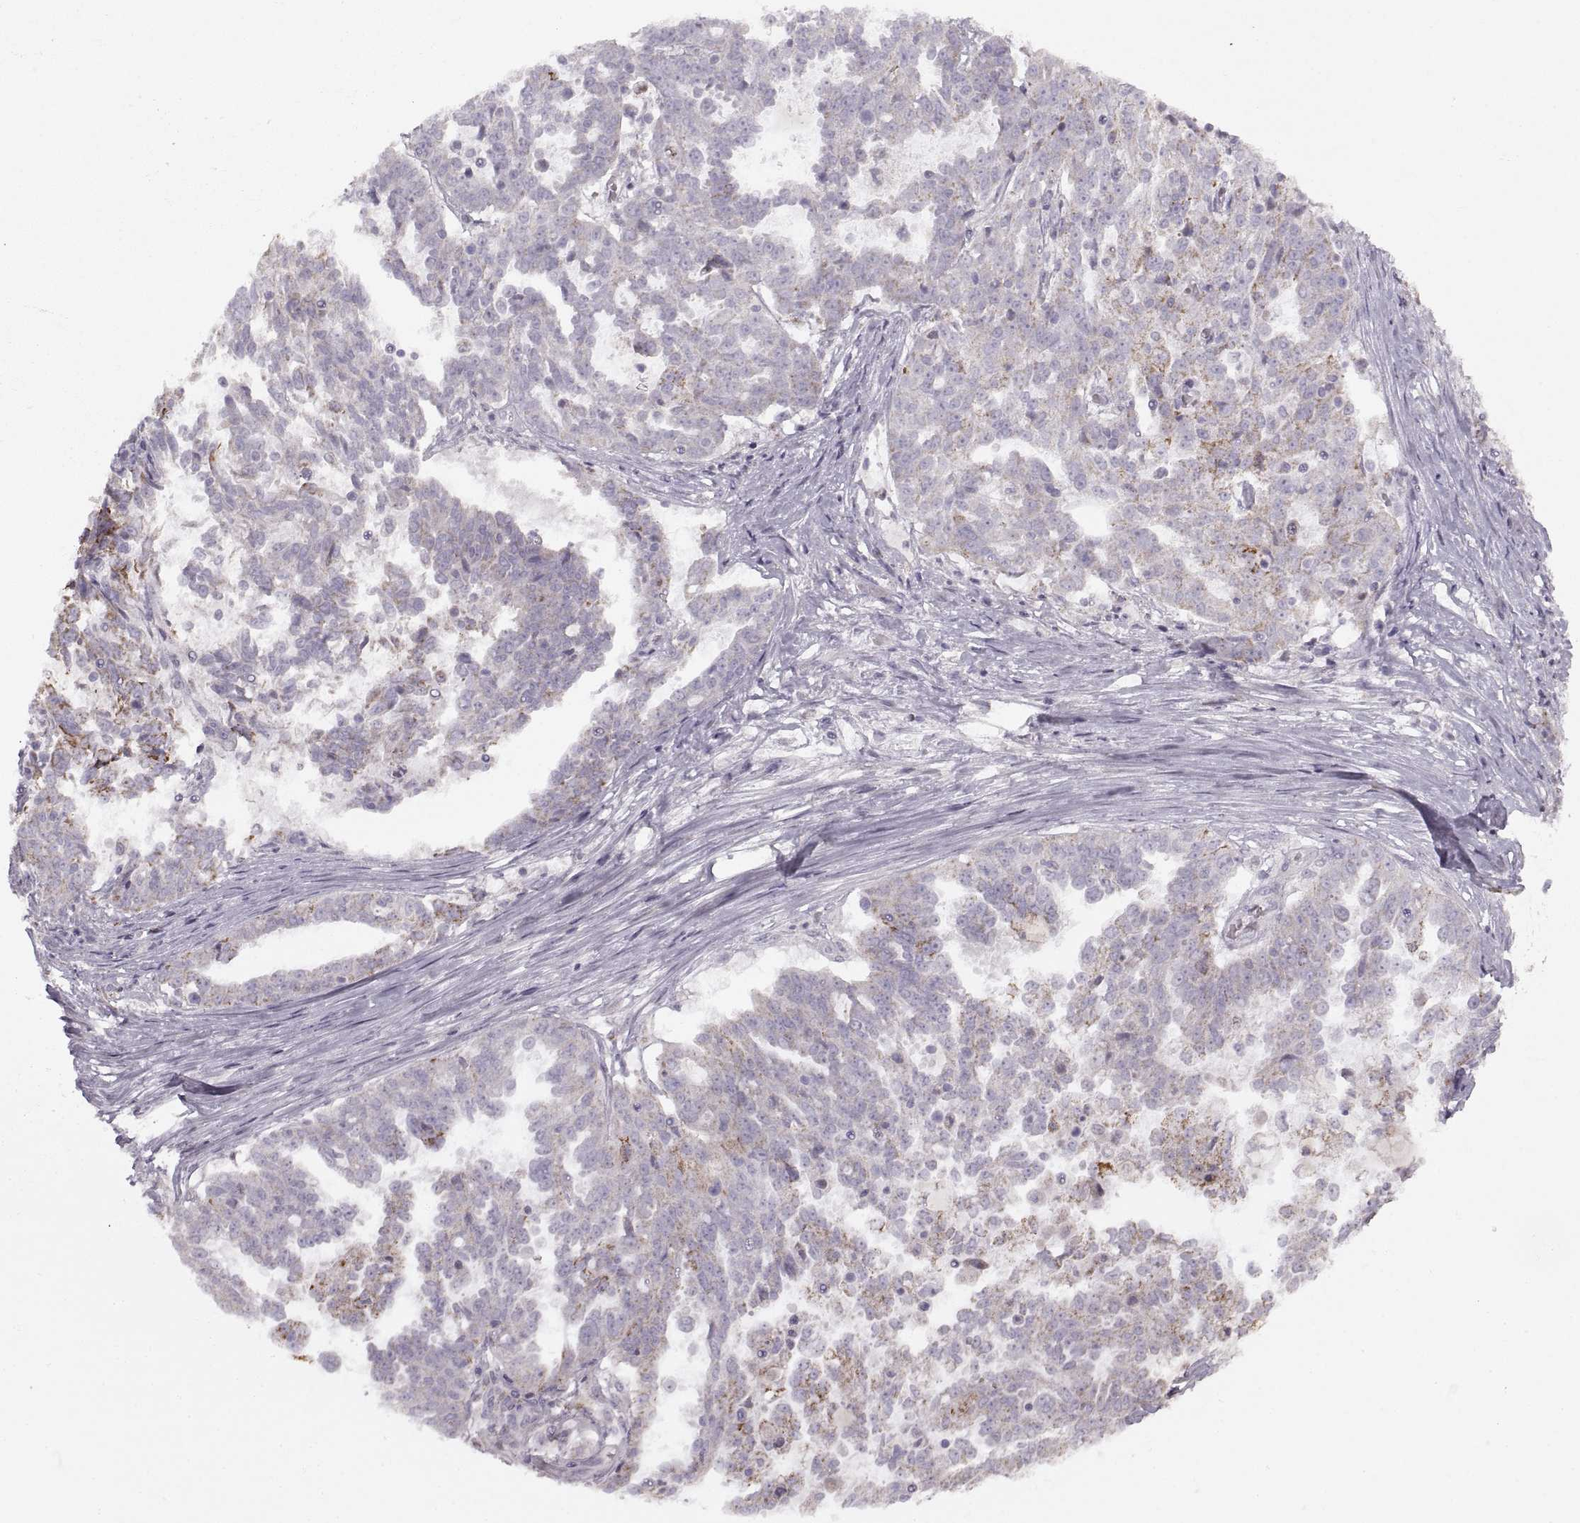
{"staining": {"intensity": "moderate", "quantity": "25%-75%", "location": "cytoplasmic/membranous"}, "tissue": "ovarian cancer", "cell_type": "Tumor cells", "image_type": "cancer", "snomed": [{"axis": "morphology", "description": "Cystadenocarcinoma, serous, NOS"}, {"axis": "topography", "description": "Ovary"}], "caption": "A brown stain labels moderate cytoplasmic/membranous staining of a protein in ovarian cancer tumor cells.", "gene": "PIERCE1", "patient": {"sex": "female", "age": 67}}